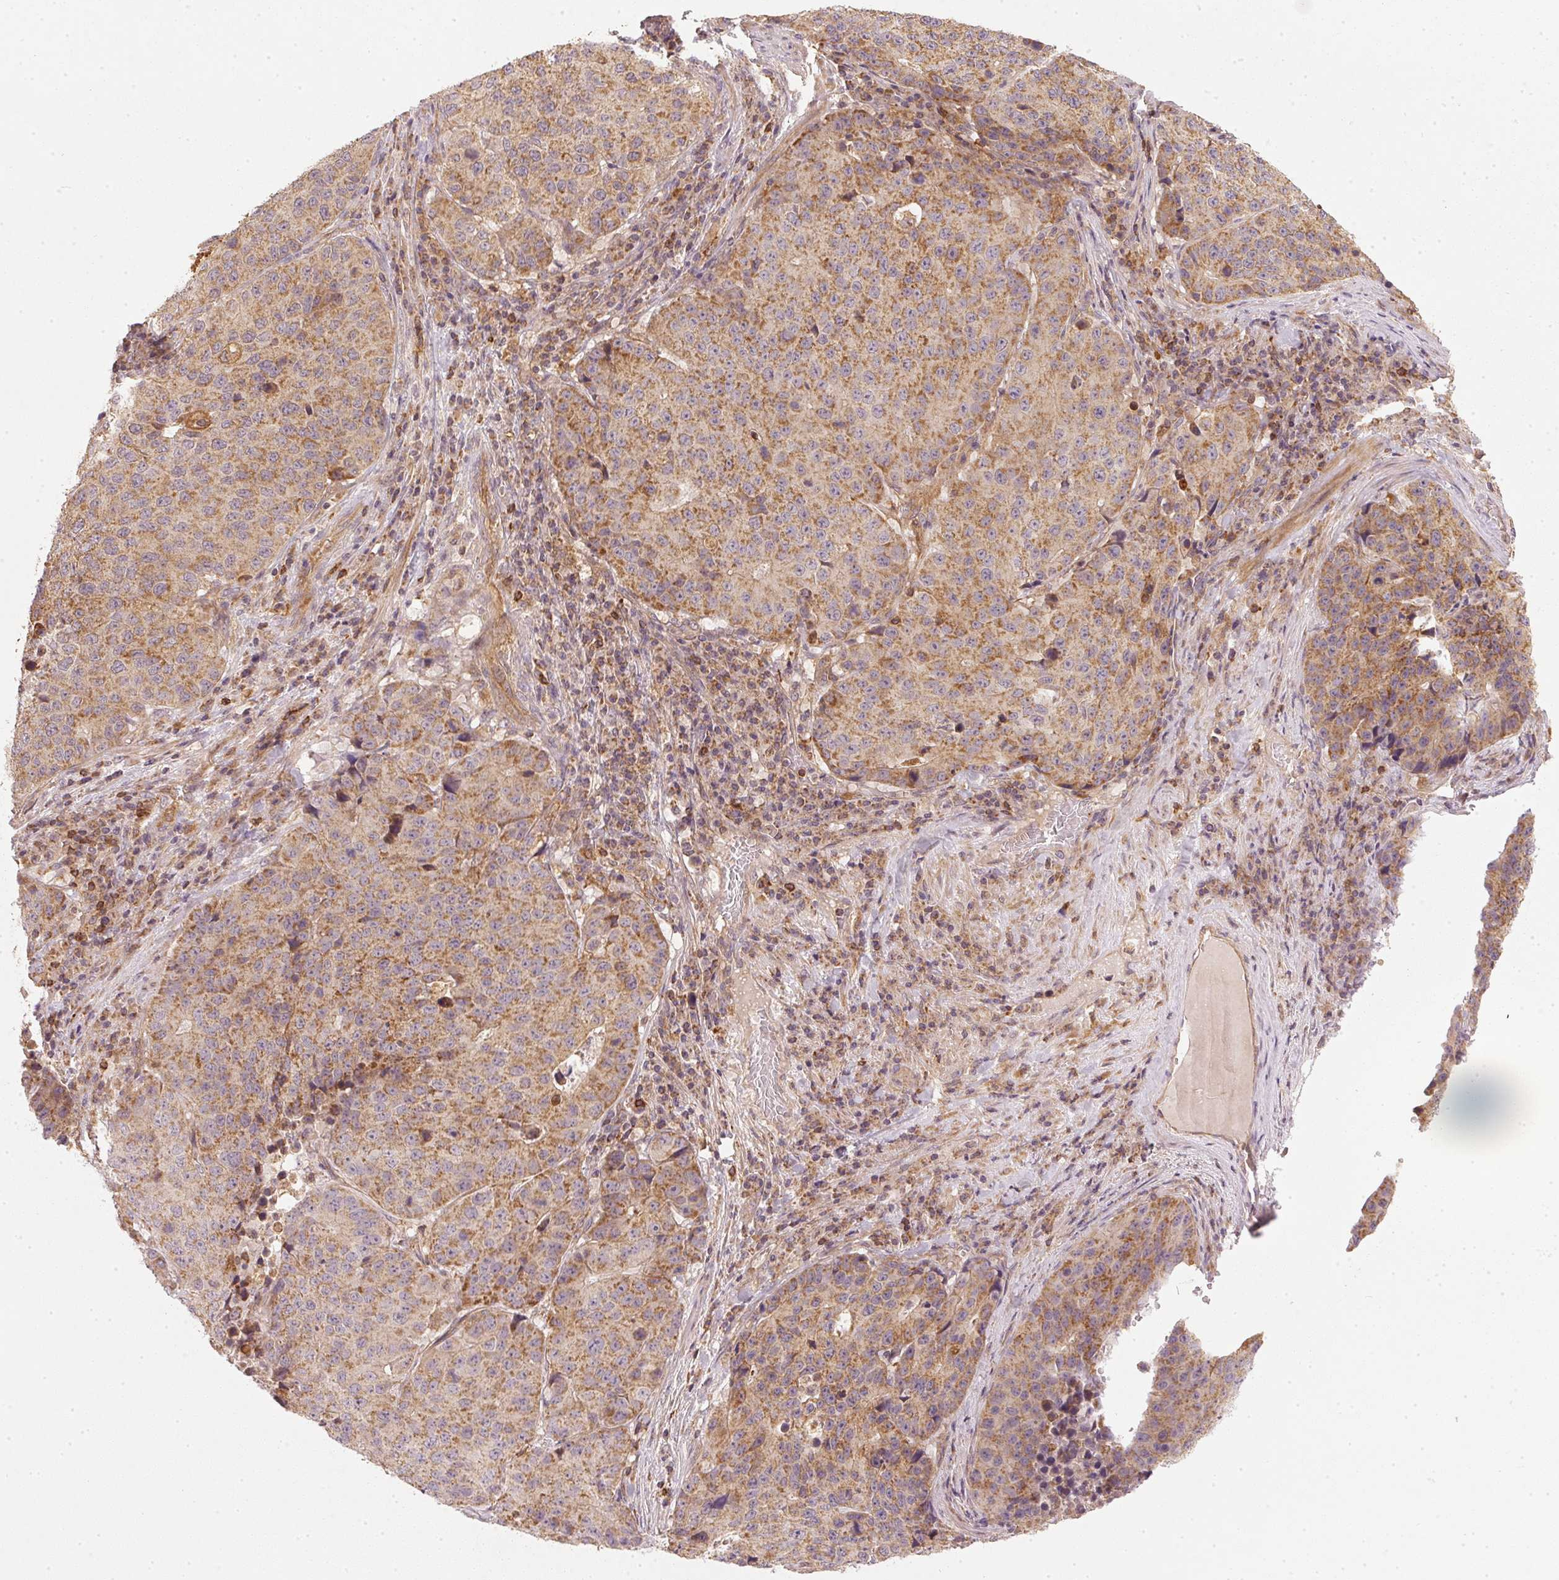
{"staining": {"intensity": "moderate", "quantity": ">75%", "location": "cytoplasmic/membranous"}, "tissue": "stomach cancer", "cell_type": "Tumor cells", "image_type": "cancer", "snomed": [{"axis": "morphology", "description": "Adenocarcinoma, NOS"}, {"axis": "topography", "description": "Stomach"}], "caption": "Tumor cells reveal moderate cytoplasmic/membranous staining in approximately >75% of cells in stomach cancer (adenocarcinoma).", "gene": "NADK2", "patient": {"sex": "male", "age": 71}}